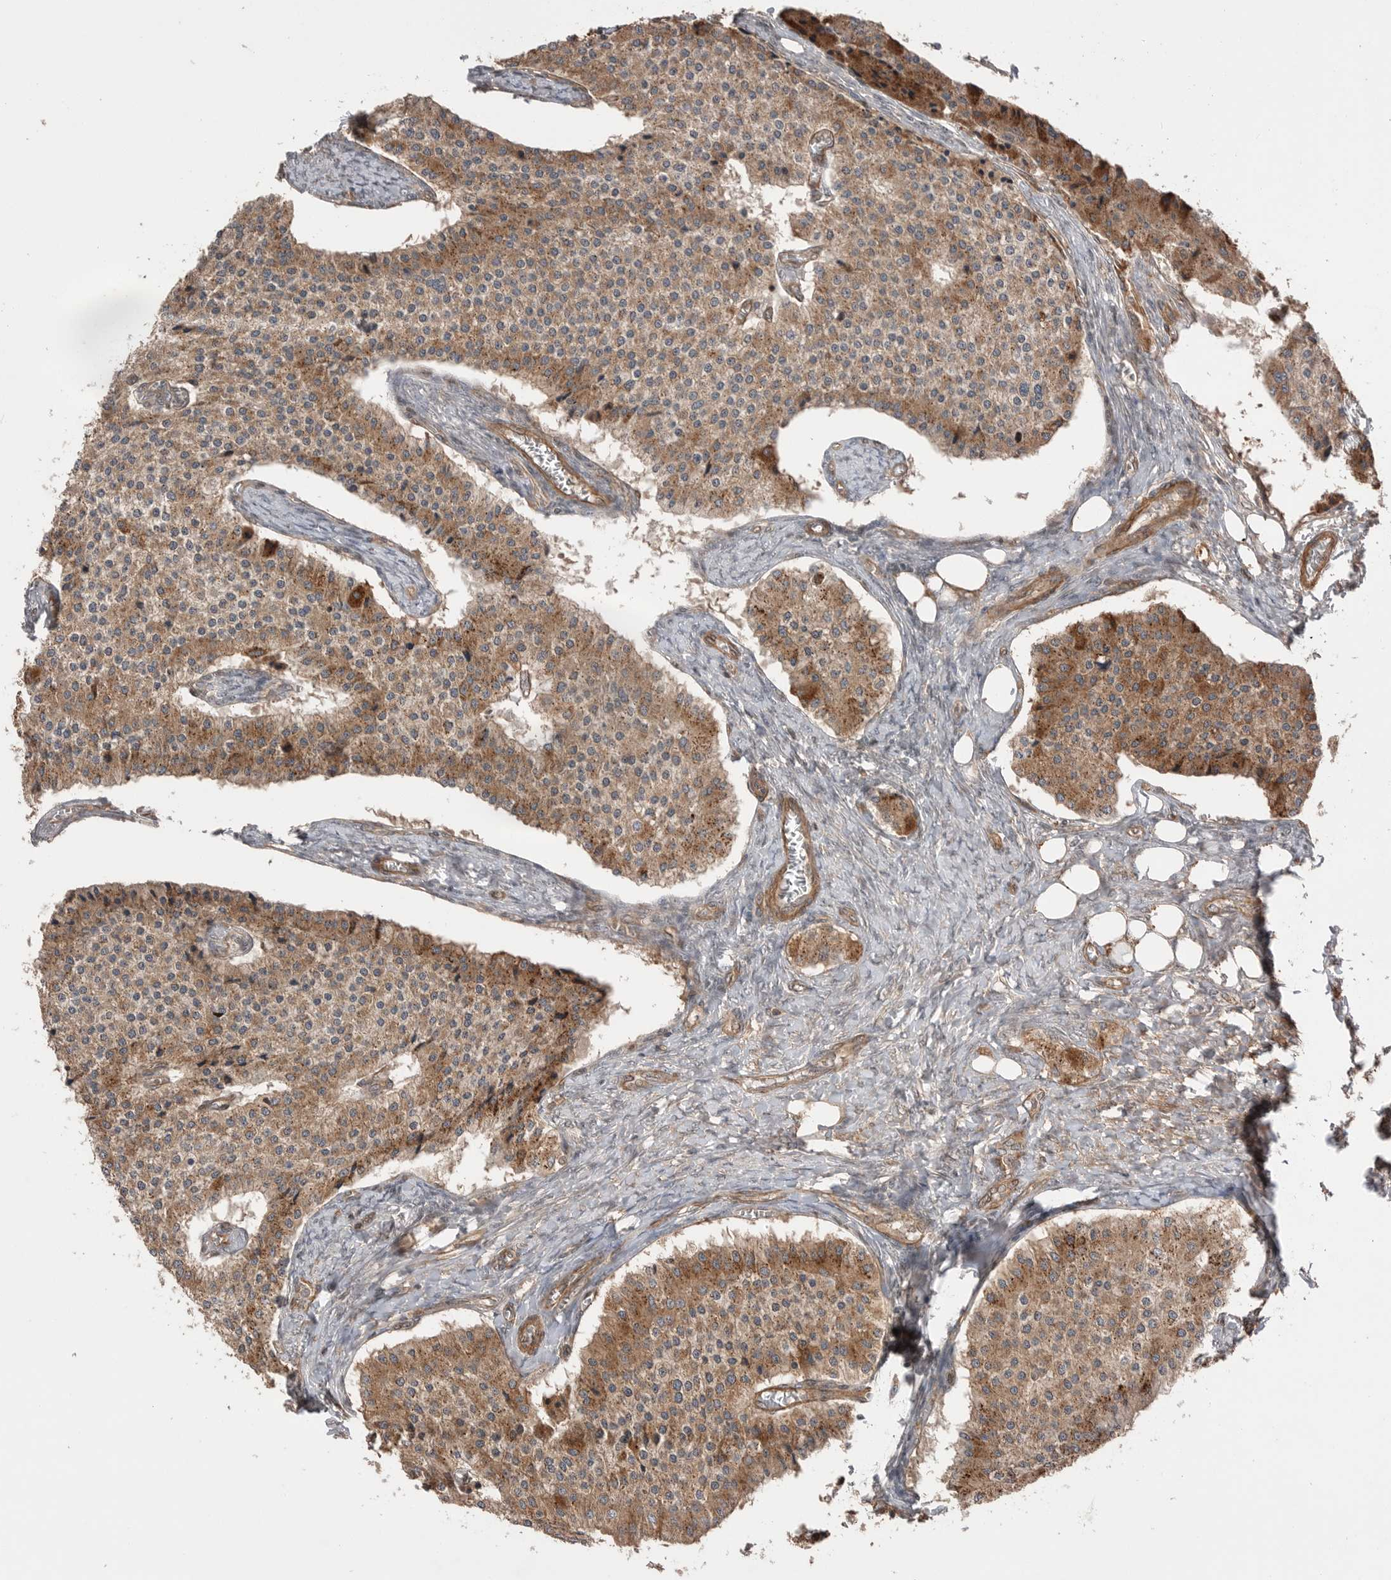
{"staining": {"intensity": "moderate", "quantity": ">75%", "location": "cytoplasmic/membranous"}, "tissue": "carcinoid", "cell_type": "Tumor cells", "image_type": "cancer", "snomed": [{"axis": "morphology", "description": "Carcinoid, malignant, NOS"}, {"axis": "topography", "description": "Colon"}], "caption": "Carcinoid (malignant) stained with a protein marker demonstrates moderate staining in tumor cells.", "gene": "PEAK1", "patient": {"sex": "female", "age": 52}}